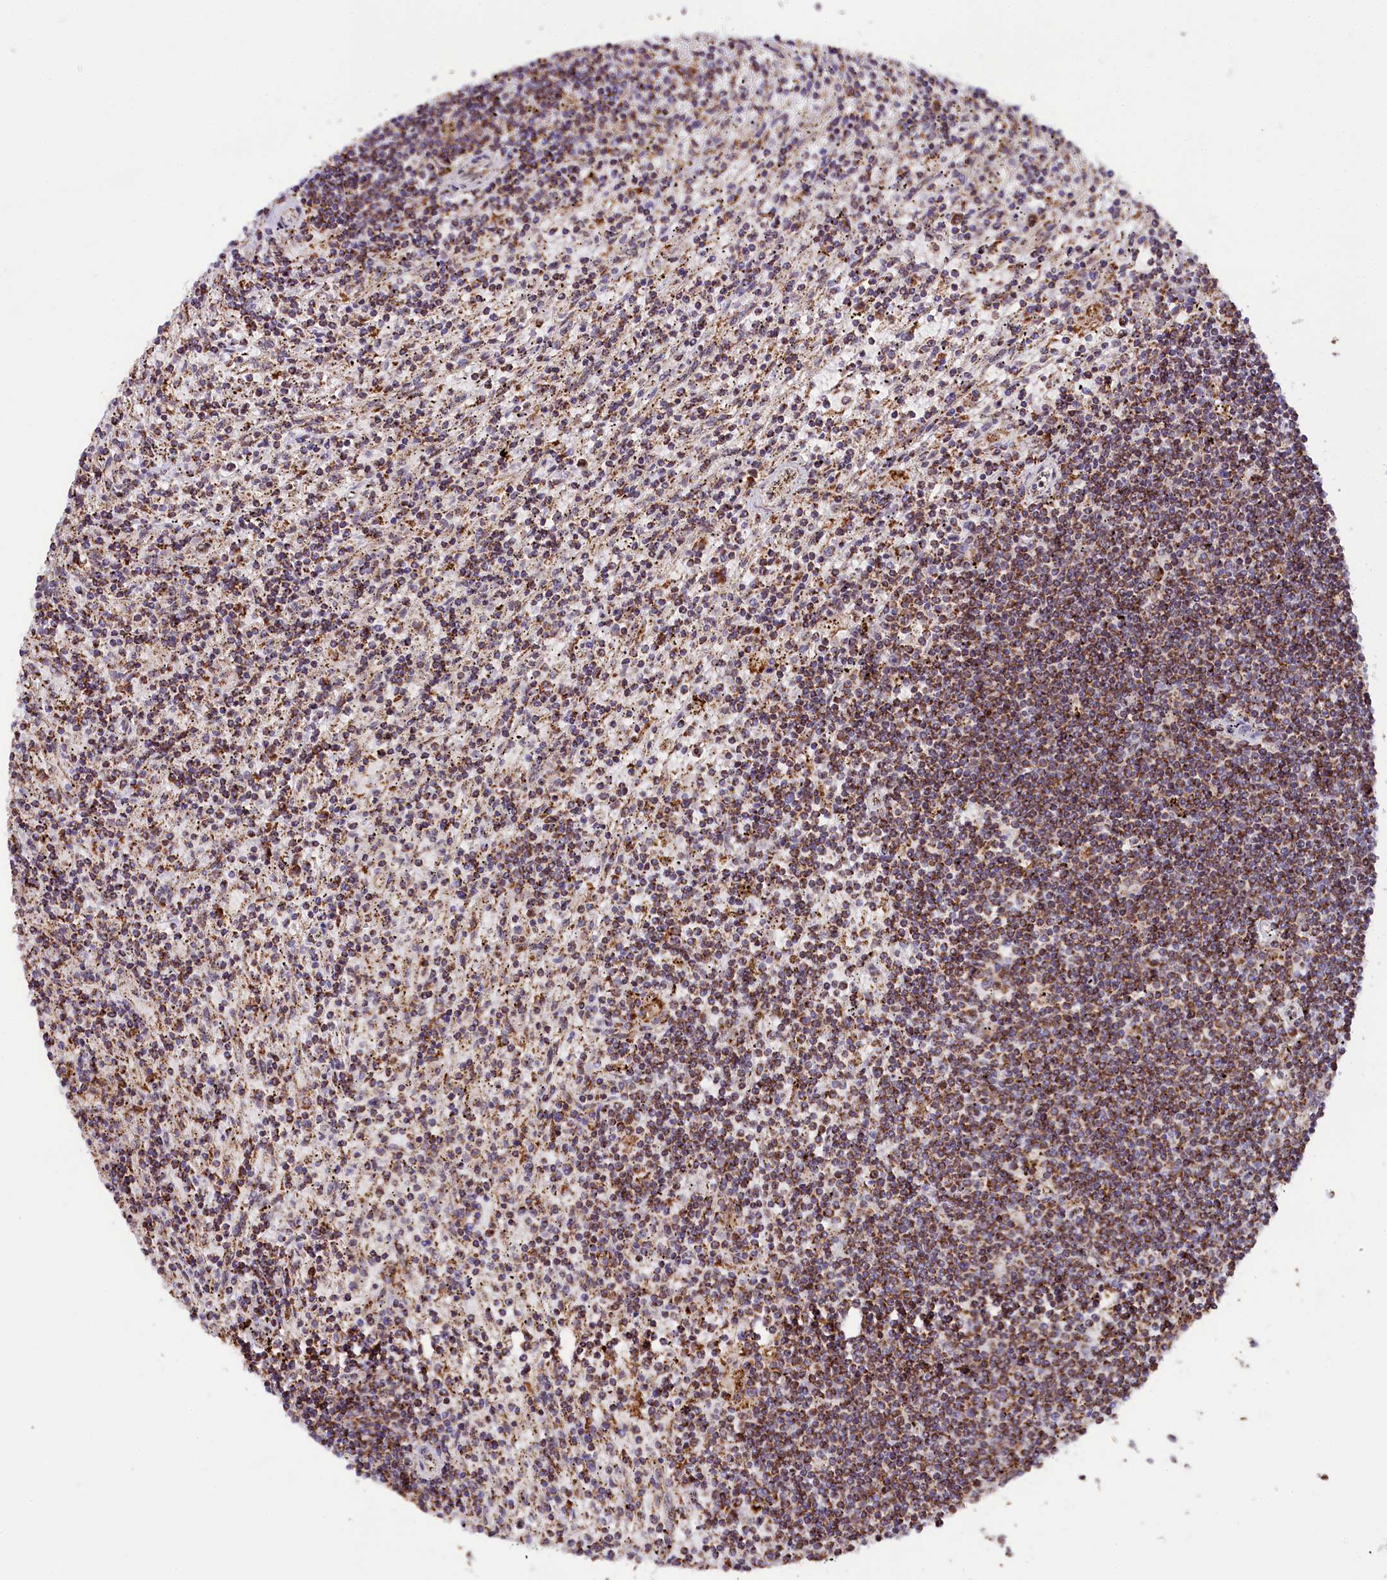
{"staining": {"intensity": "moderate", "quantity": ">75%", "location": "cytoplasmic/membranous"}, "tissue": "lymphoma", "cell_type": "Tumor cells", "image_type": "cancer", "snomed": [{"axis": "morphology", "description": "Malignant lymphoma, non-Hodgkin's type, Low grade"}, {"axis": "topography", "description": "Spleen"}], "caption": "Human malignant lymphoma, non-Hodgkin's type (low-grade) stained with a brown dye demonstrates moderate cytoplasmic/membranous positive staining in about >75% of tumor cells.", "gene": "NDUFA8", "patient": {"sex": "male", "age": 76}}